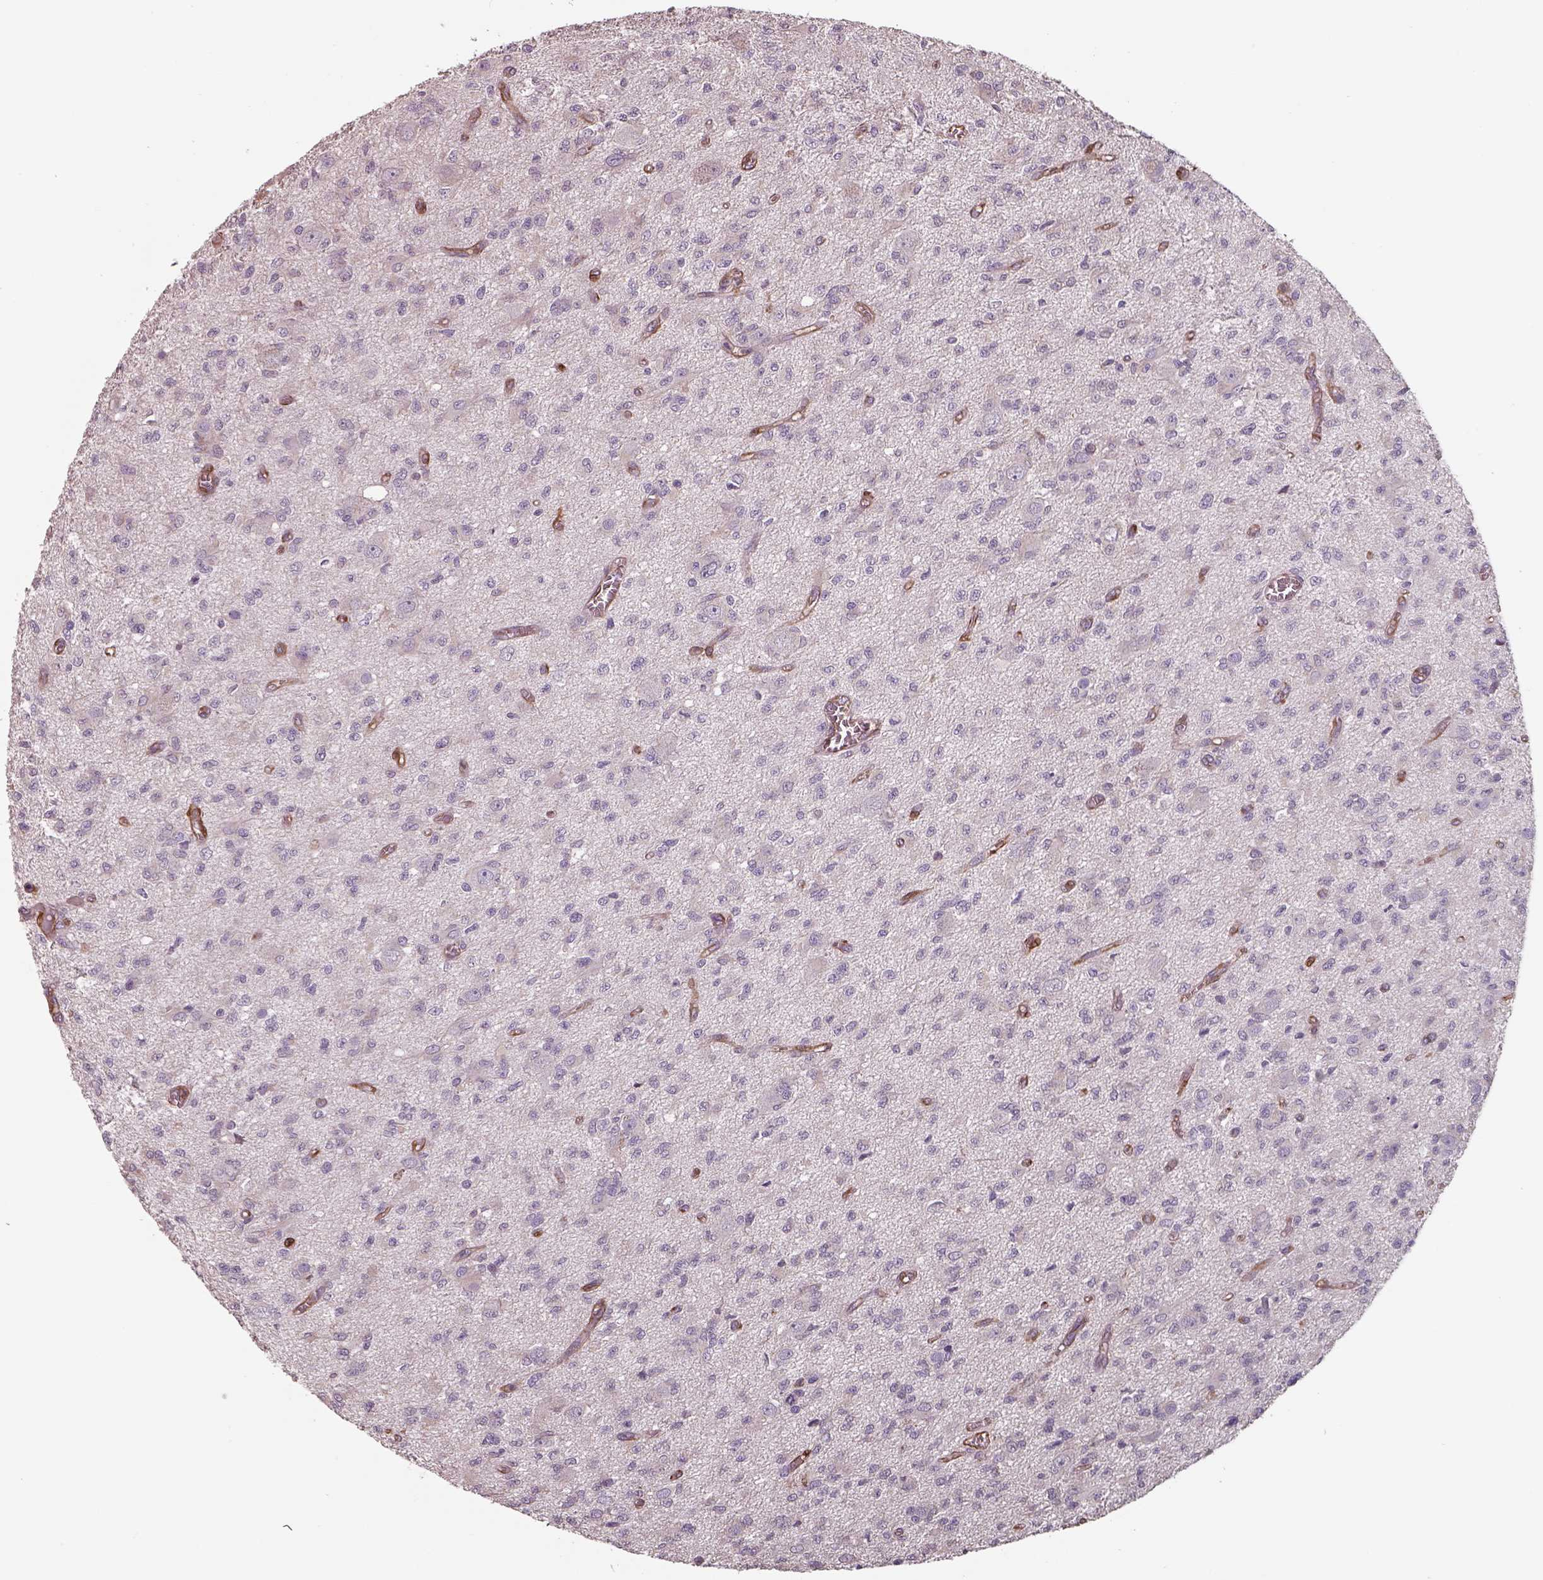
{"staining": {"intensity": "negative", "quantity": "none", "location": "none"}, "tissue": "glioma", "cell_type": "Tumor cells", "image_type": "cancer", "snomed": [{"axis": "morphology", "description": "Glioma, malignant, Low grade"}, {"axis": "topography", "description": "Brain"}], "caption": "The immunohistochemistry (IHC) photomicrograph has no significant positivity in tumor cells of low-grade glioma (malignant) tissue.", "gene": "ISYNA1", "patient": {"sex": "male", "age": 64}}